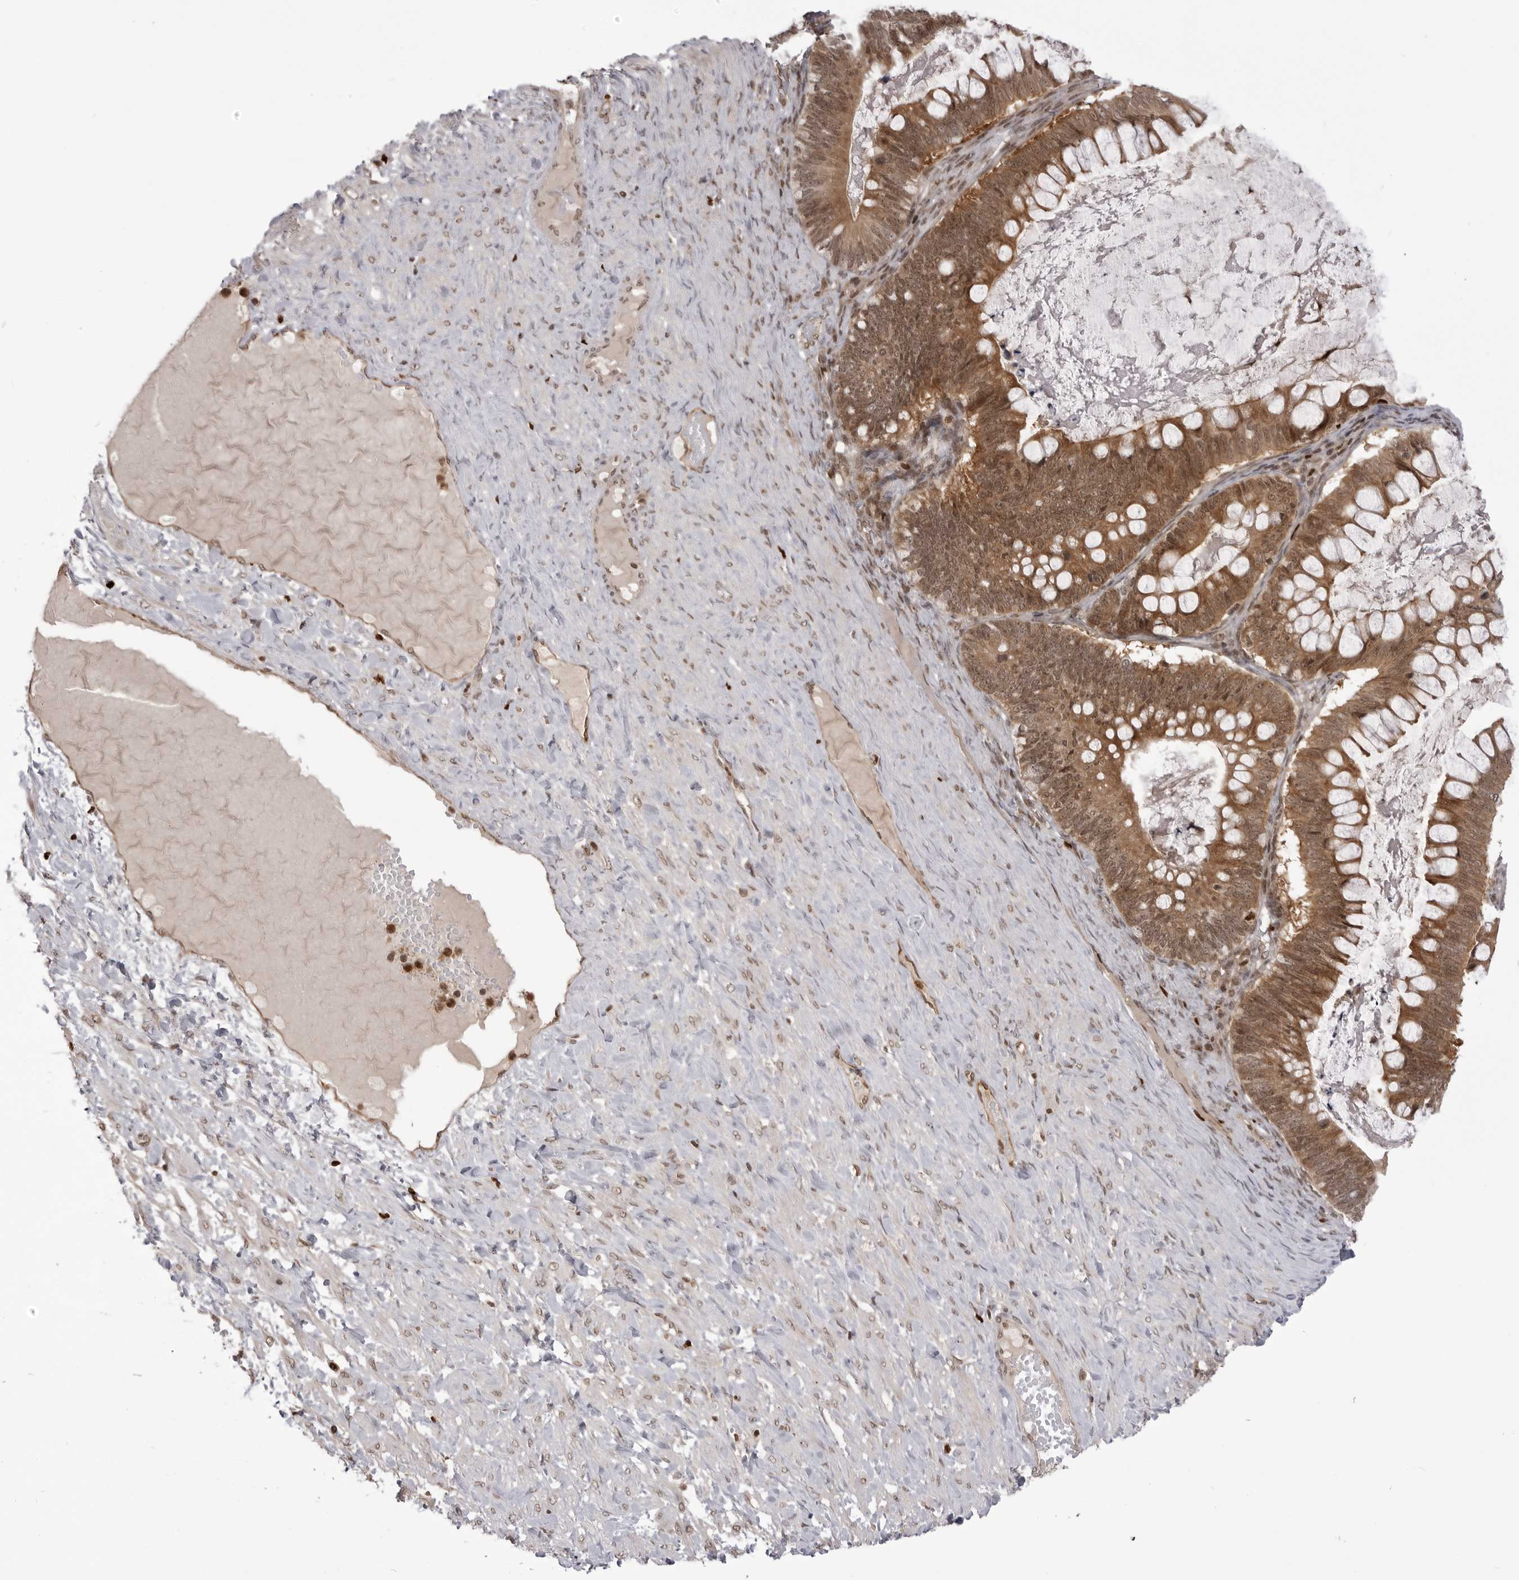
{"staining": {"intensity": "moderate", "quantity": ">75%", "location": "cytoplasmic/membranous,nuclear"}, "tissue": "ovarian cancer", "cell_type": "Tumor cells", "image_type": "cancer", "snomed": [{"axis": "morphology", "description": "Cystadenocarcinoma, mucinous, NOS"}, {"axis": "topography", "description": "Ovary"}], "caption": "Ovarian mucinous cystadenocarcinoma tissue exhibits moderate cytoplasmic/membranous and nuclear positivity in about >75% of tumor cells", "gene": "PTK2B", "patient": {"sex": "female", "age": 61}}